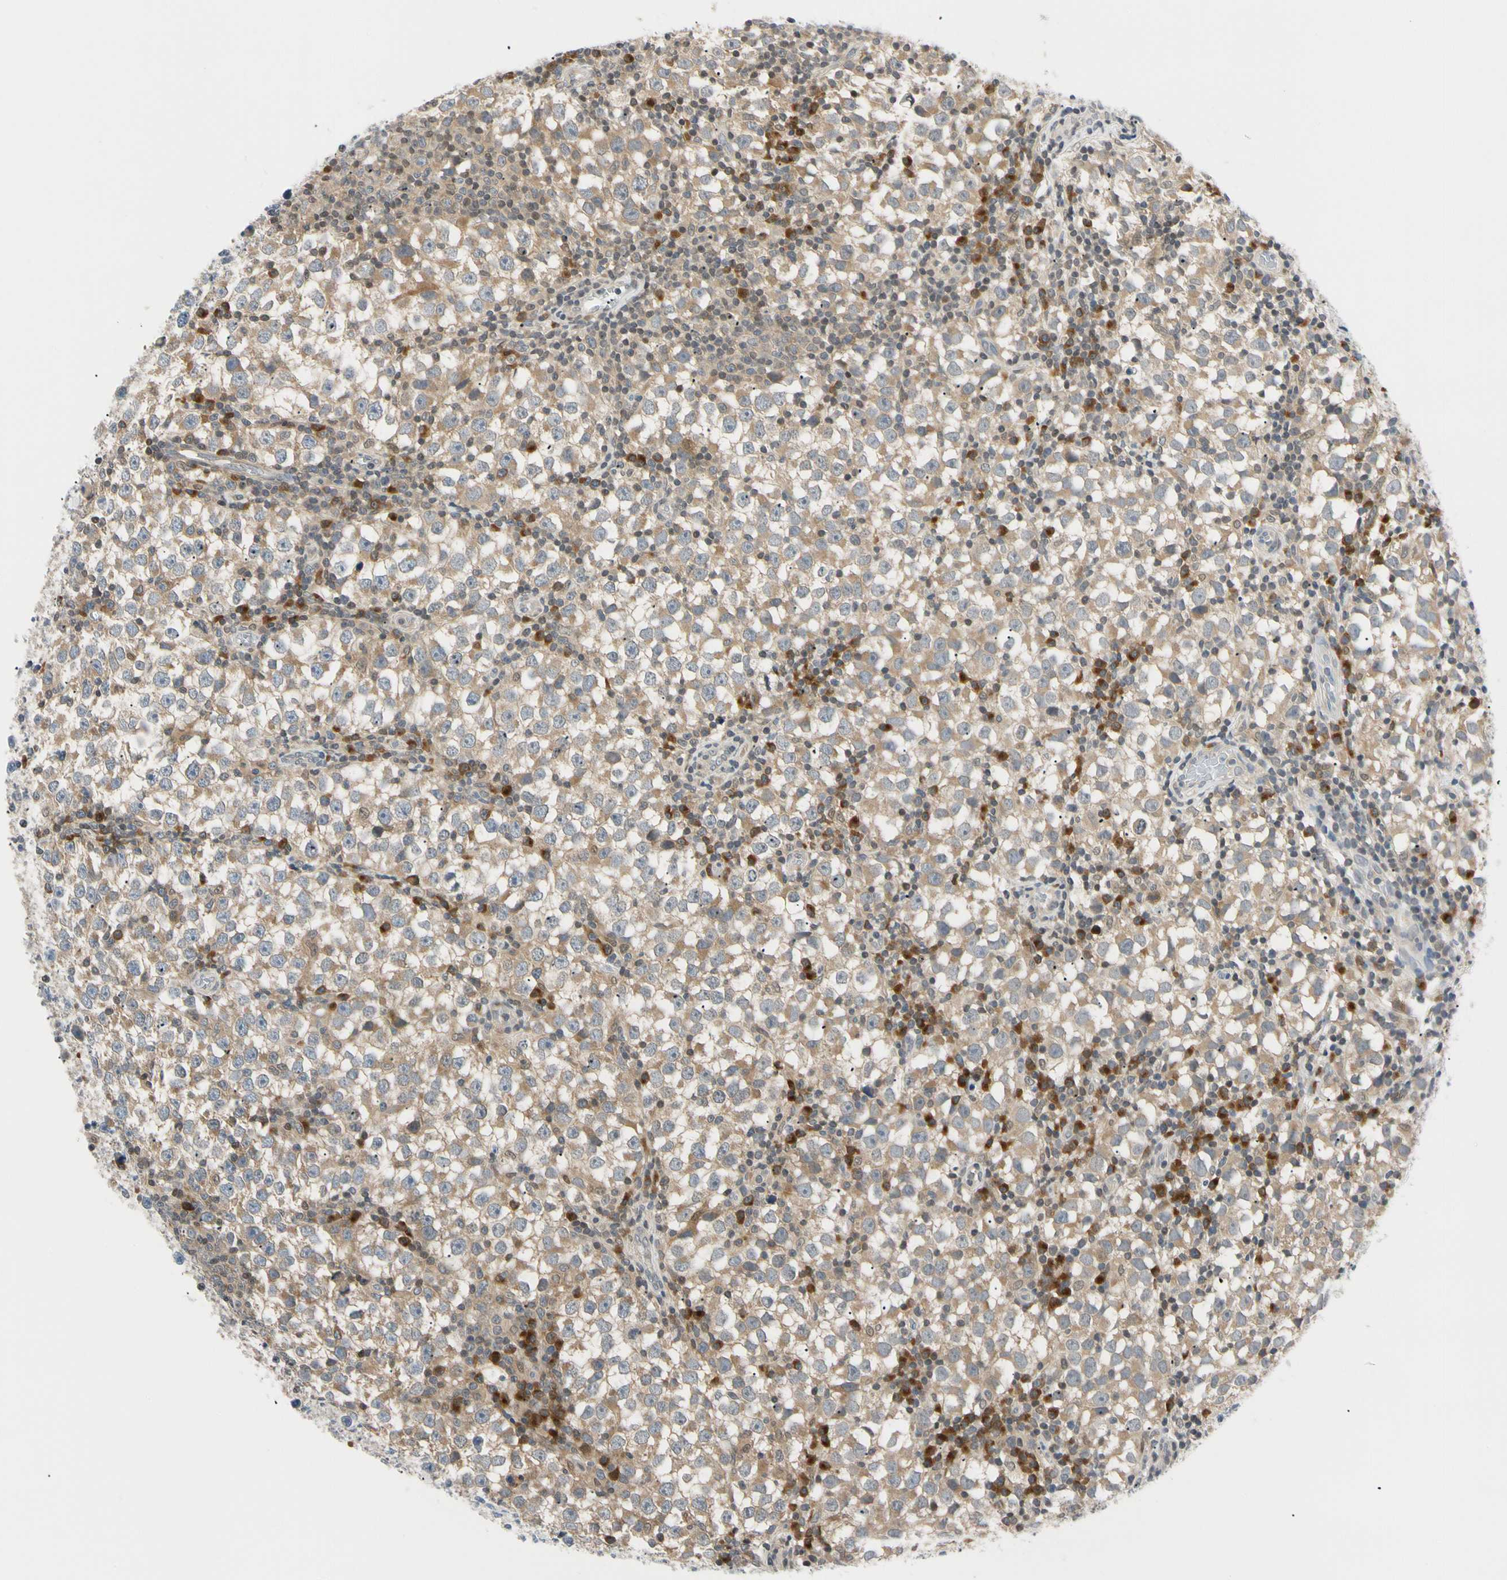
{"staining": {"intensity": "moderate", "quantity": "25%-75%", "location": "cytoplasmic/membranous"}, "tissue": "testis cancer", "cell_type": "Tumor cells", "image_type": "cancer", "snomed": [{"axis": "morphology", "description": "Seminoma, NOS"}, {"axis": "topography", "description": "Testis"}], "caption": "This is an image of IHC staining of seminoma (testis), which shows moderate staining in the cytoplasmic/membranous of tumor cells.", "gene": "SEC23B", "patient": {"sex": "male", "age": 65}}